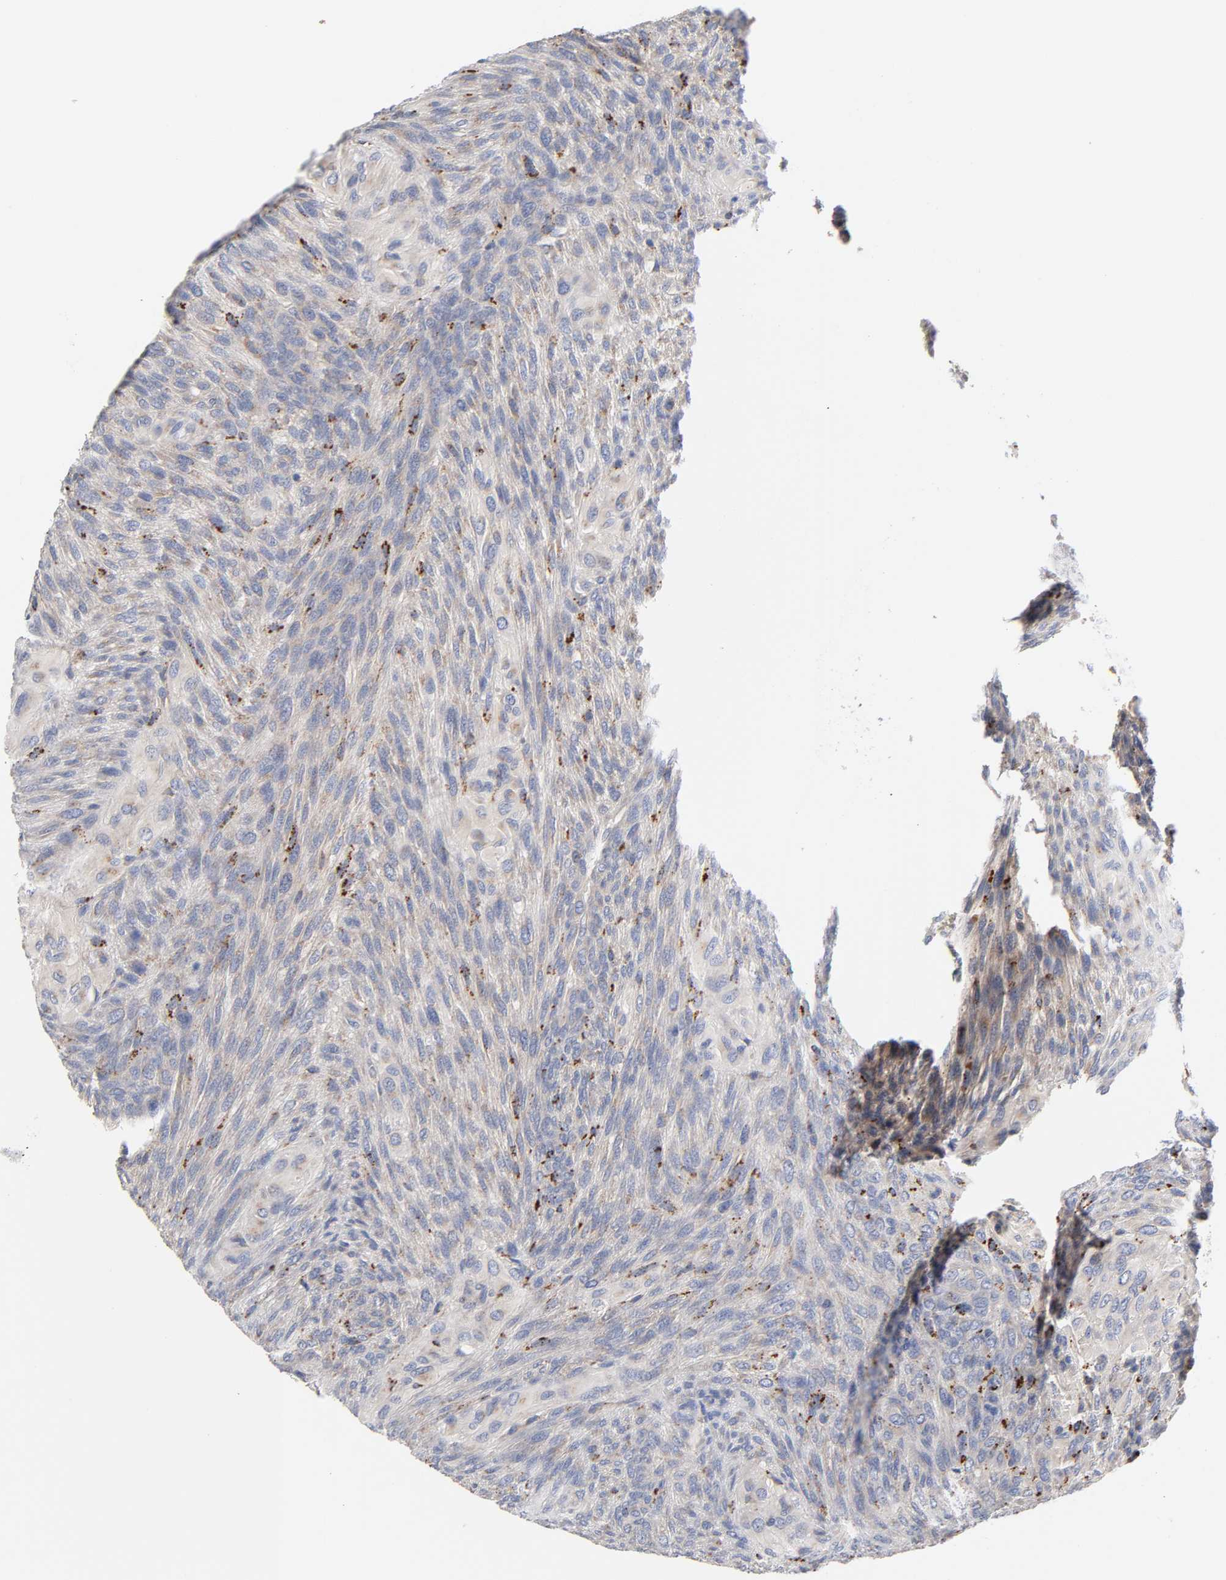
{"staining": {"intensity": "moderate", "quantity": ">75%", "location": "cytoplasmic/membranous"}, "tissue": "glioma", "cell_type": "Tumor cells", "image_type": "cancer", "snomed": [{"axis": "morphology", "description": "Glioma, malignant, High grade"}, {"axis": "topography", "description": "Cerebral cortex"}], "caption": "IHC staining of high-grade glioma (malignant), which reveals medium levels of moderate cytoplasmic/membranous positivity in approximately >75% of tumor cells indicating moderate cytoplasmic/membranous protein staining. The staining was performed using DAB (brown) for protein detection and nuclei were counterstained in hematoxylin (blue).", "gene": "C17orf75", "patient": {"sex": "female", "age": 55}}